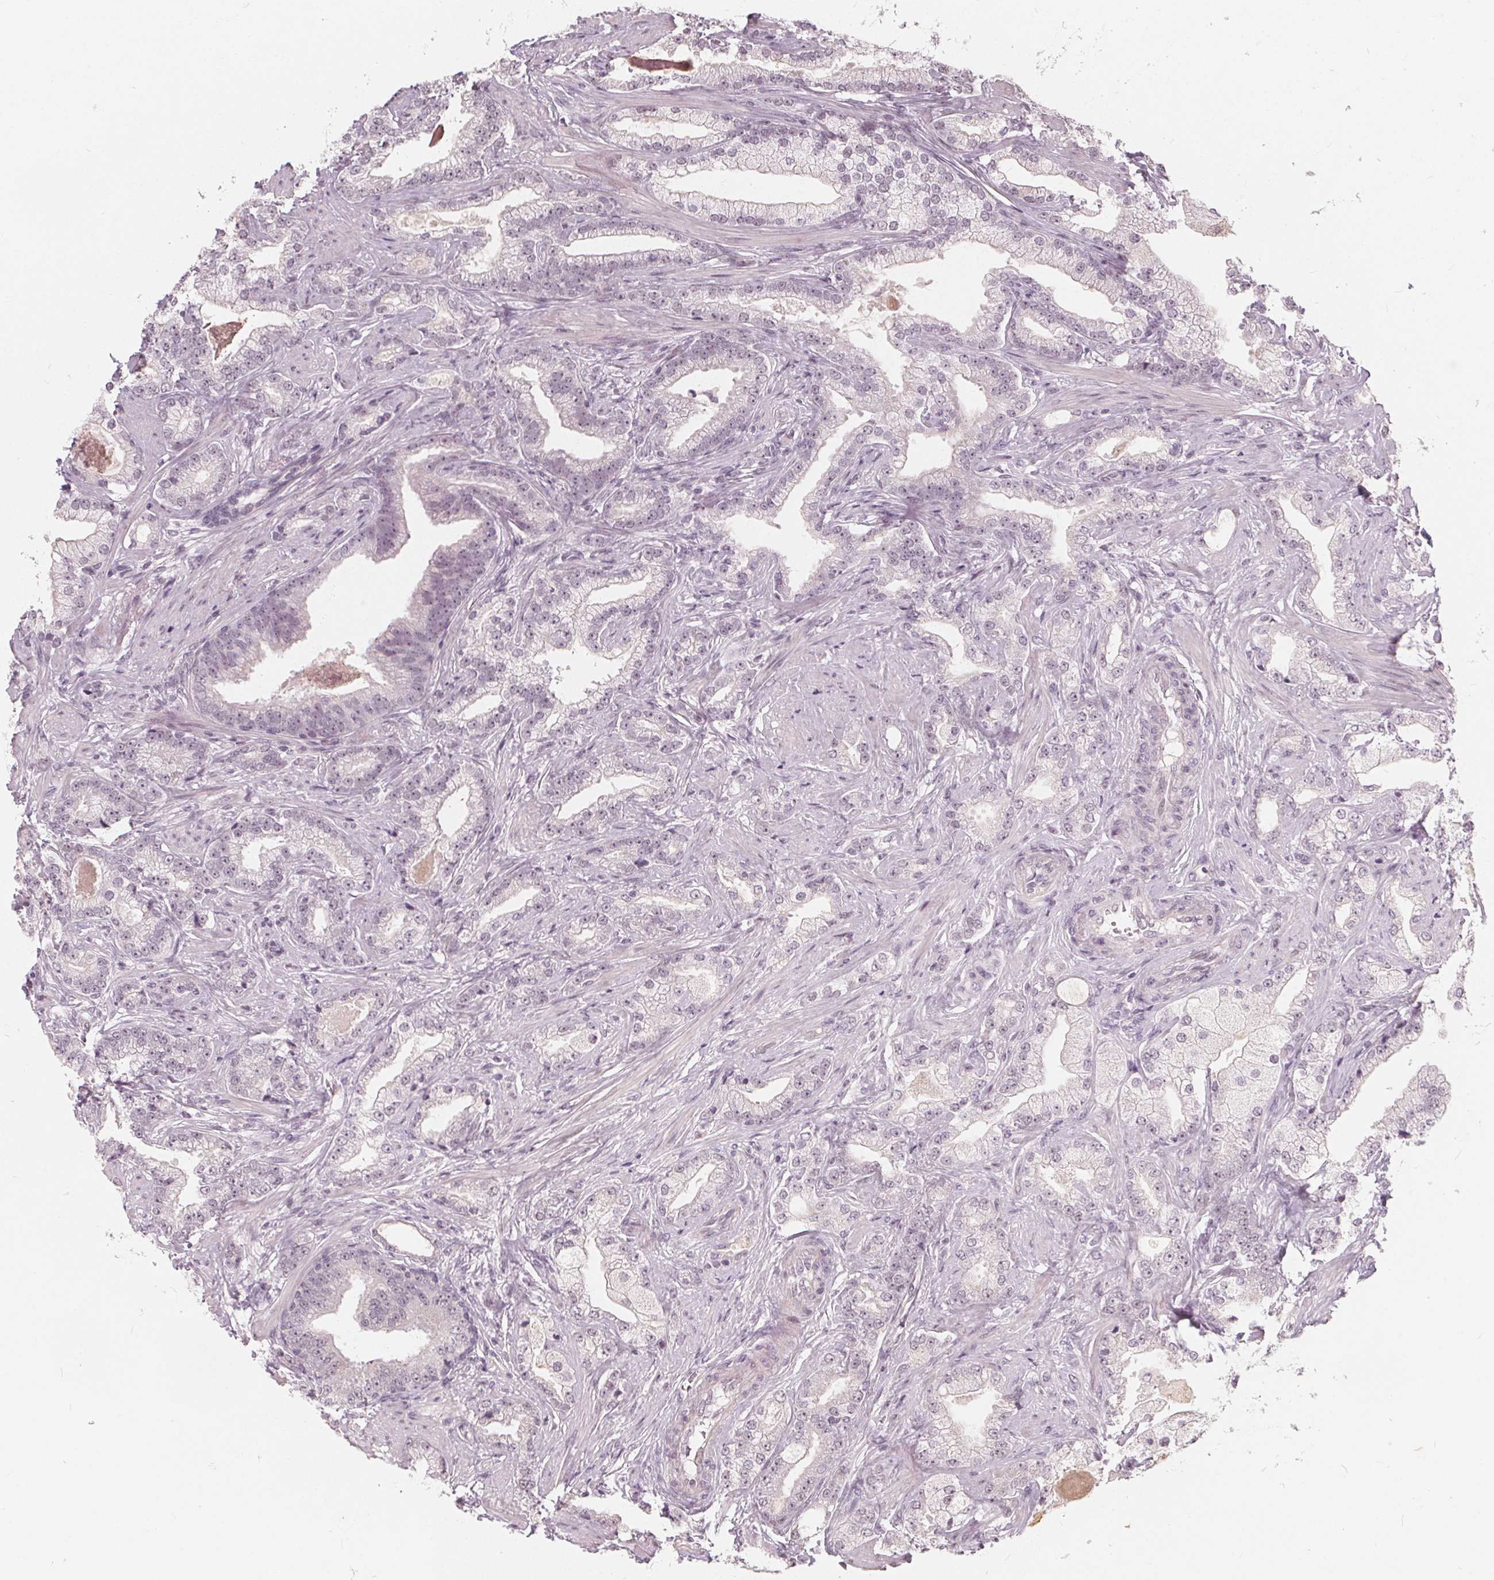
{"staining": {"intensity": "weak", "quantity": "<25%", "location": "nuclear"}, "tissue": "prostate cancer", "cell_type": "Tumor cells", "image_type": "cancer", "snomed": [{"axis": "morphology", "description": "Adenocarcinoma, Low grade"}, {"axis": "topography", "description": "Prostate"}], "caption": "Prostate low-grade adenocarcinoma stained for a protein using IHC demonstrates no expression tumor cells.", "gene": "NUP210L", "patient": {"sex": "male", "age": 61}}